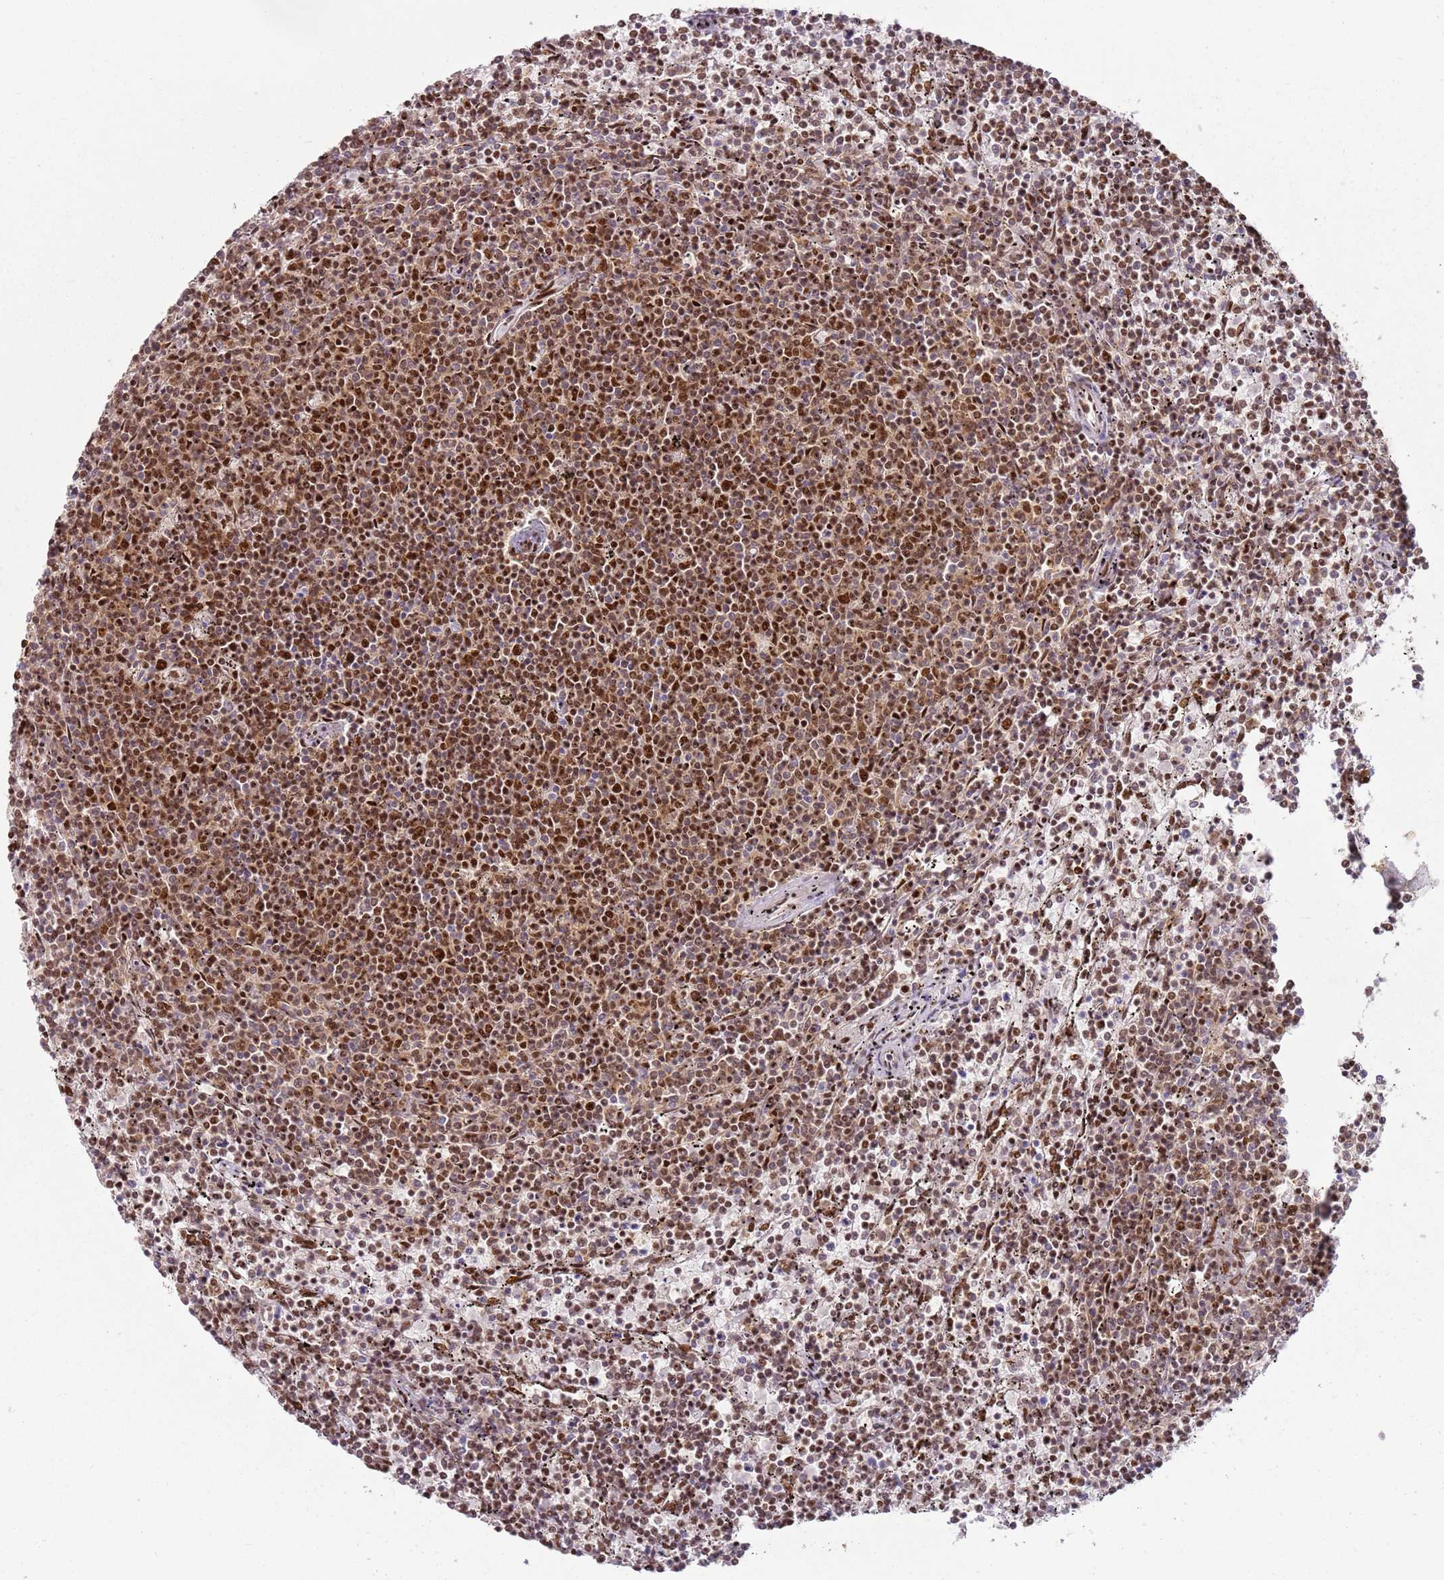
{"staining": {"intensity": "moderate", "quantity": ">75%", "location": "nuclear"}, "tissue": "lymphoma", "cell_type": "Tumor cells", "image_type": "cancer", "snomed": [{"axis": "morphology", "description": "Malignant lymphoma, non-Hodgkin's type, Low grade"}, {"axis": "topography", "description": "Spleen"}], "caption": "Immunohistochemistry staining of lymphoma, which displays medium levels of moderate nuclear positivity in about >75% of tumor cells indicating moderate nuclear protein expression. The staining was performed using DAB (3,3'-diaminobenzidine) (brown) for protein detection and nuclei were counterstained in hematoxylin (blue).", "gene": "TENT4A", "patient": {"sex": "female", "age": 50}}